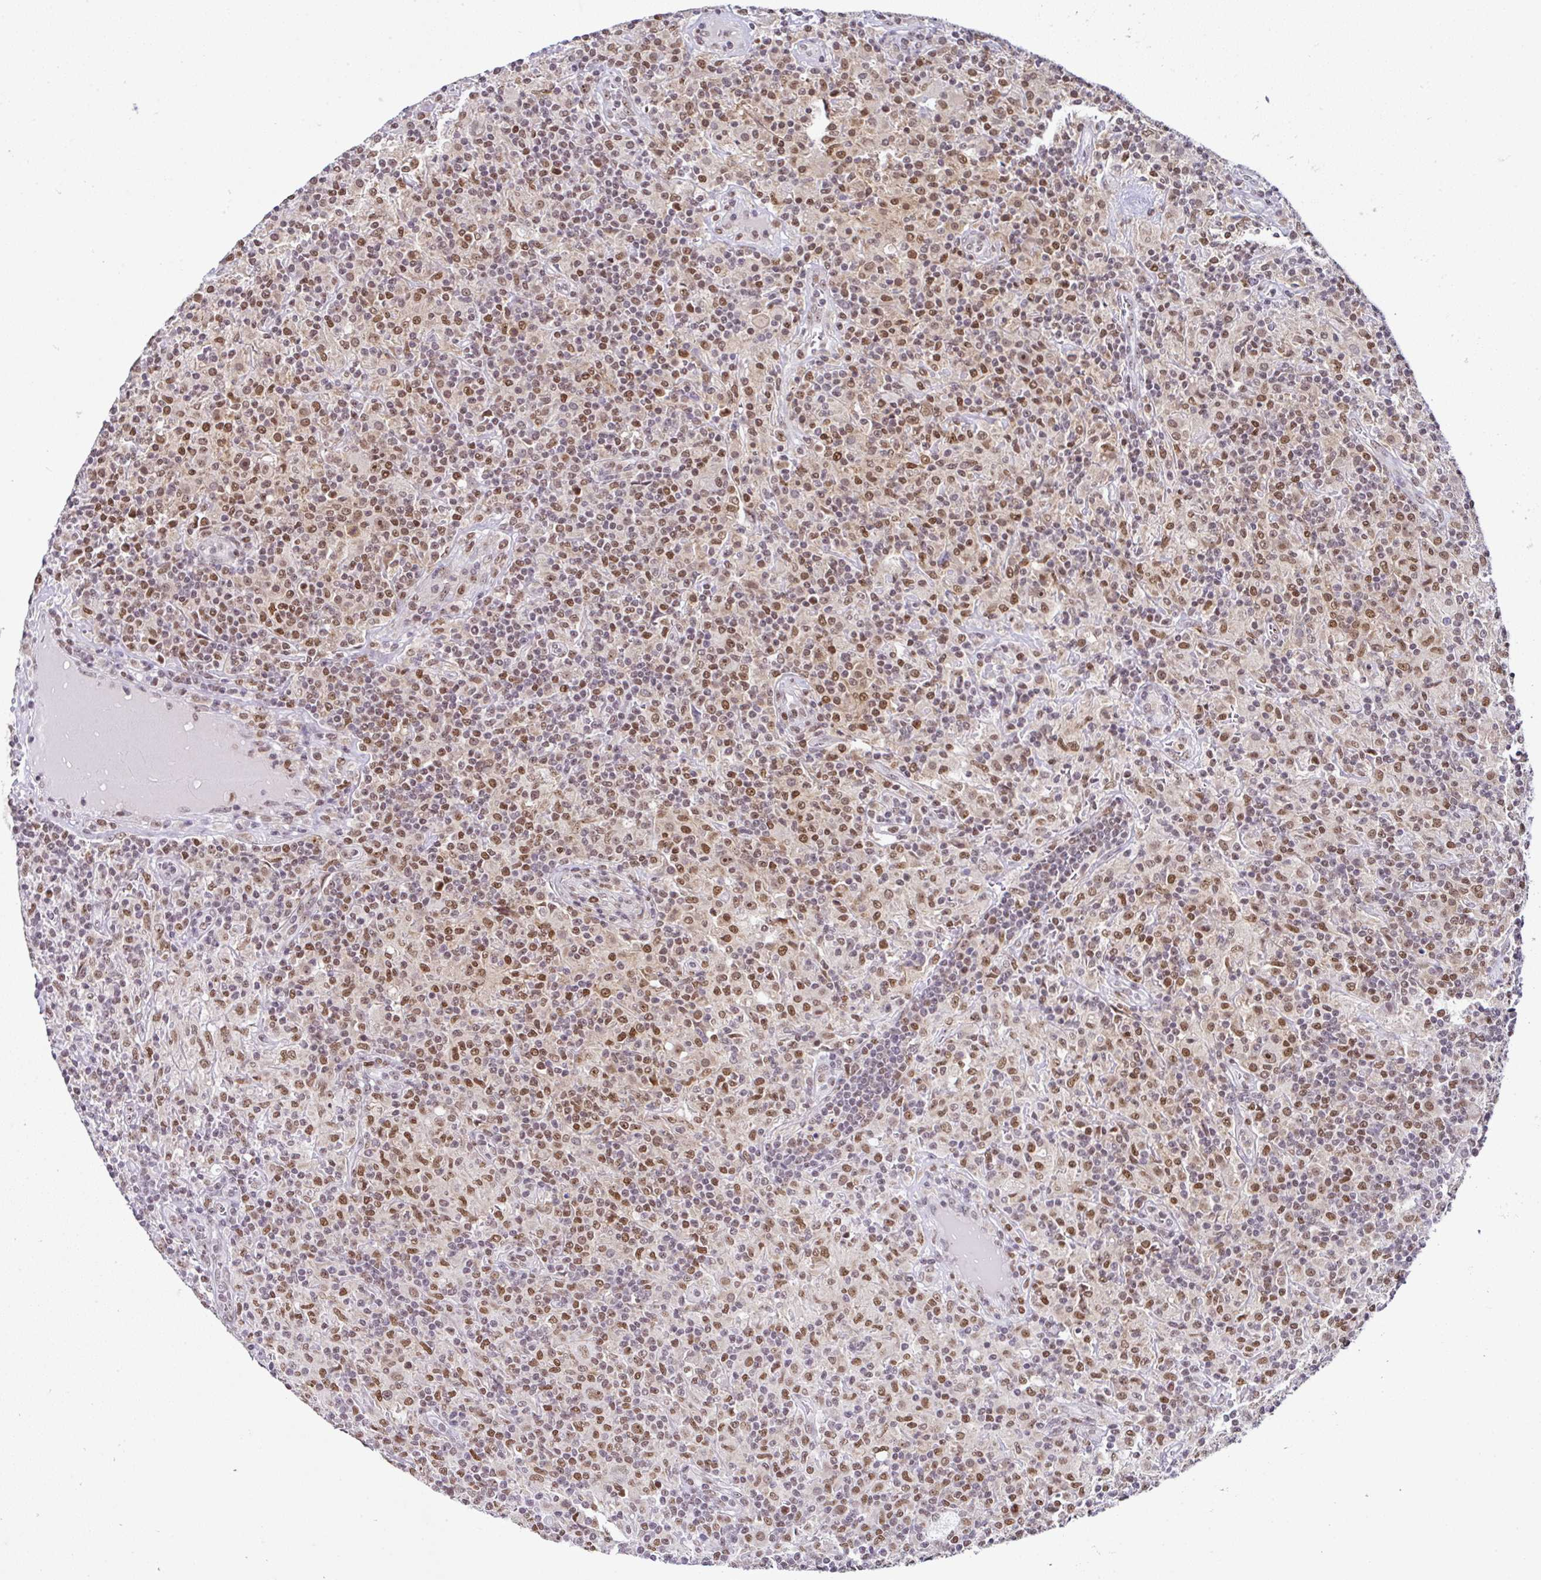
{"staining": {"intensity": "moderate", "quantity": ">75%", "location": "nuclear"}, "tissue": "lymphoma", "cell_type": "Tumor cells", "image_type": "cancer", "snomed": [{"axis": "morphology", "description": "Hodgkin's disease, NOS"}, {"axis": "topography", "description": "Lymph node"}], "caption": "IHC micrograph of Hodgkin's disease stained for a protein (brown), which demonstrates medium levels of moderate nuclear positivity in approximately >75% of tumor cells.", "gene": "PTPN2", "patient": {"sex": "male", "age": 70}}